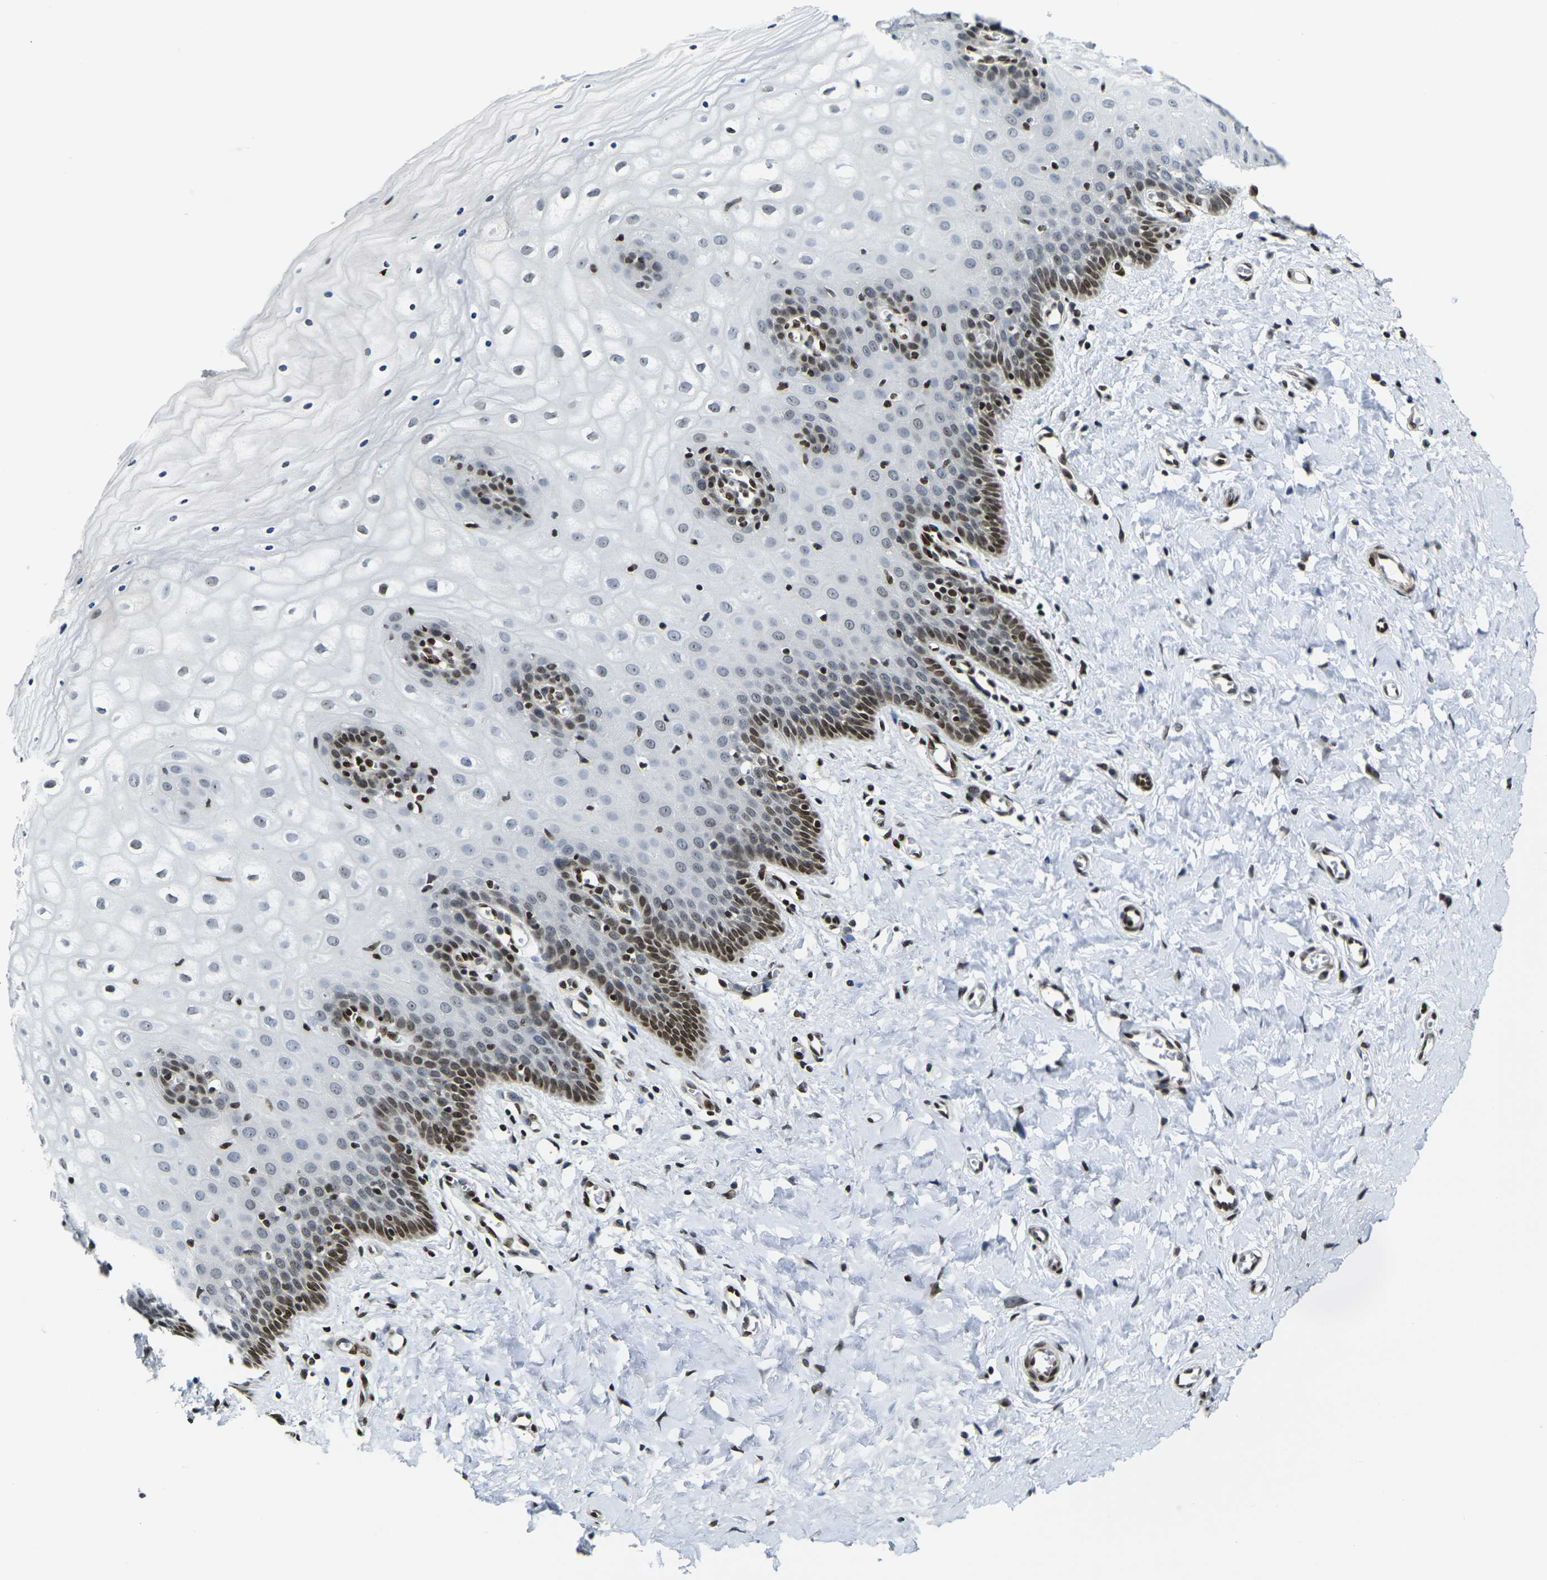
{"staining": {"intensity": "strong", "quantity": ">75%", "location": "nuclear"}, "tissue": "cervix", "cell_type": "Glandular cells", "image_type": "normal", "snomed": [{"axis": "morphology", "description": "Normal tissue, NOS"}, {"axis": "topography", "description": "Cervix"}], "caption": "Human cervix stained for a protein (brown) exhibits strong nuclear positive staining in approximately >75% of glandular cells.", "gene": "H1", "patient": {"sex": "female", "age": 55}}